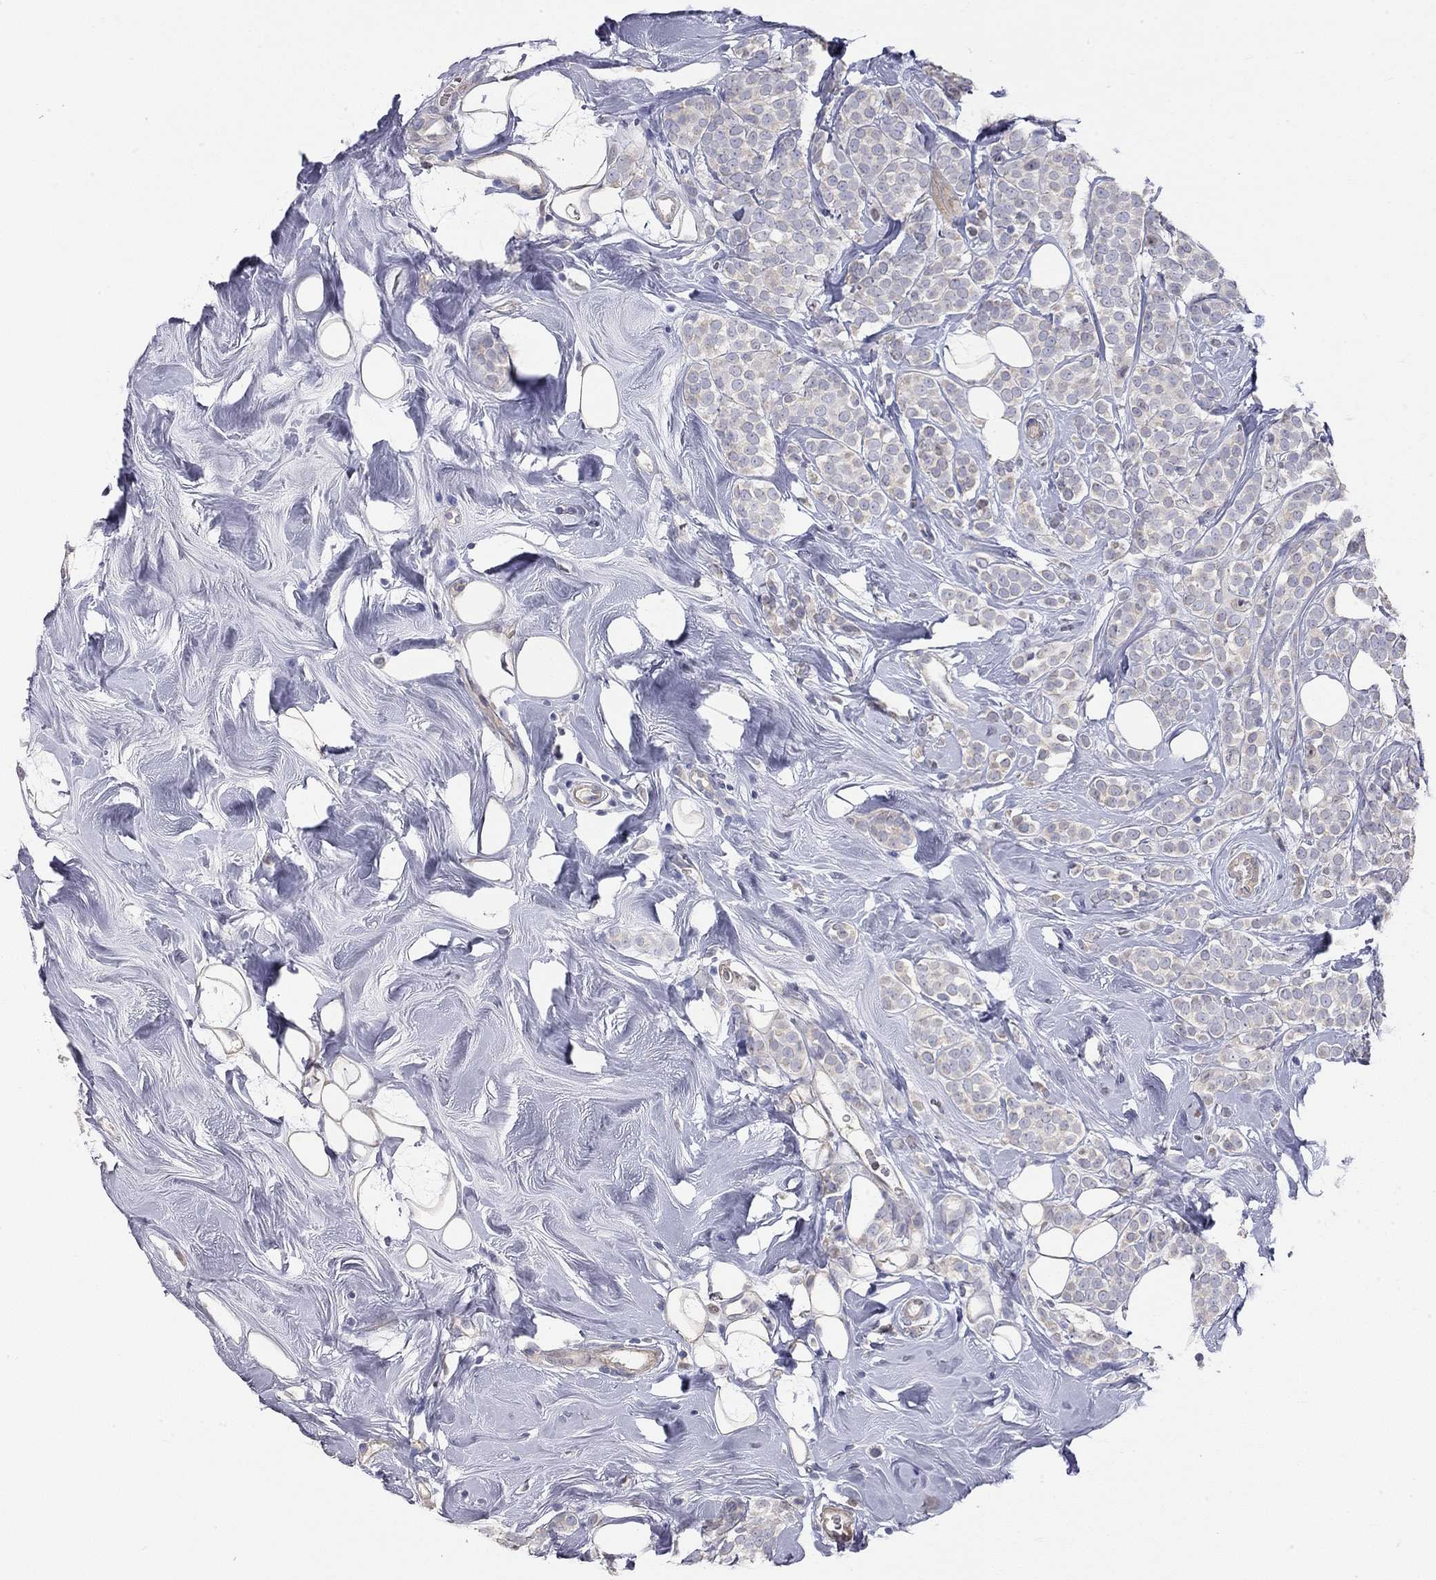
{"staining": {"intensity": "negative", "quantity": "none", "location": "none"}, "tissue": "breast cancer", "cell_type": "Tumor cells", "image_type": "cancer", "snomed": [{"axis": "morphology", "description": "Lobular carcinoma"}, {"axis": "topography", "description": "Breast"}], "caption": "Micrograph shows no protein expression in tumor cells of breast cancer (lobular carcinoma) tissue.", "gene": "PAPSS2", "patient": {"sex": "female", "age": 49}}